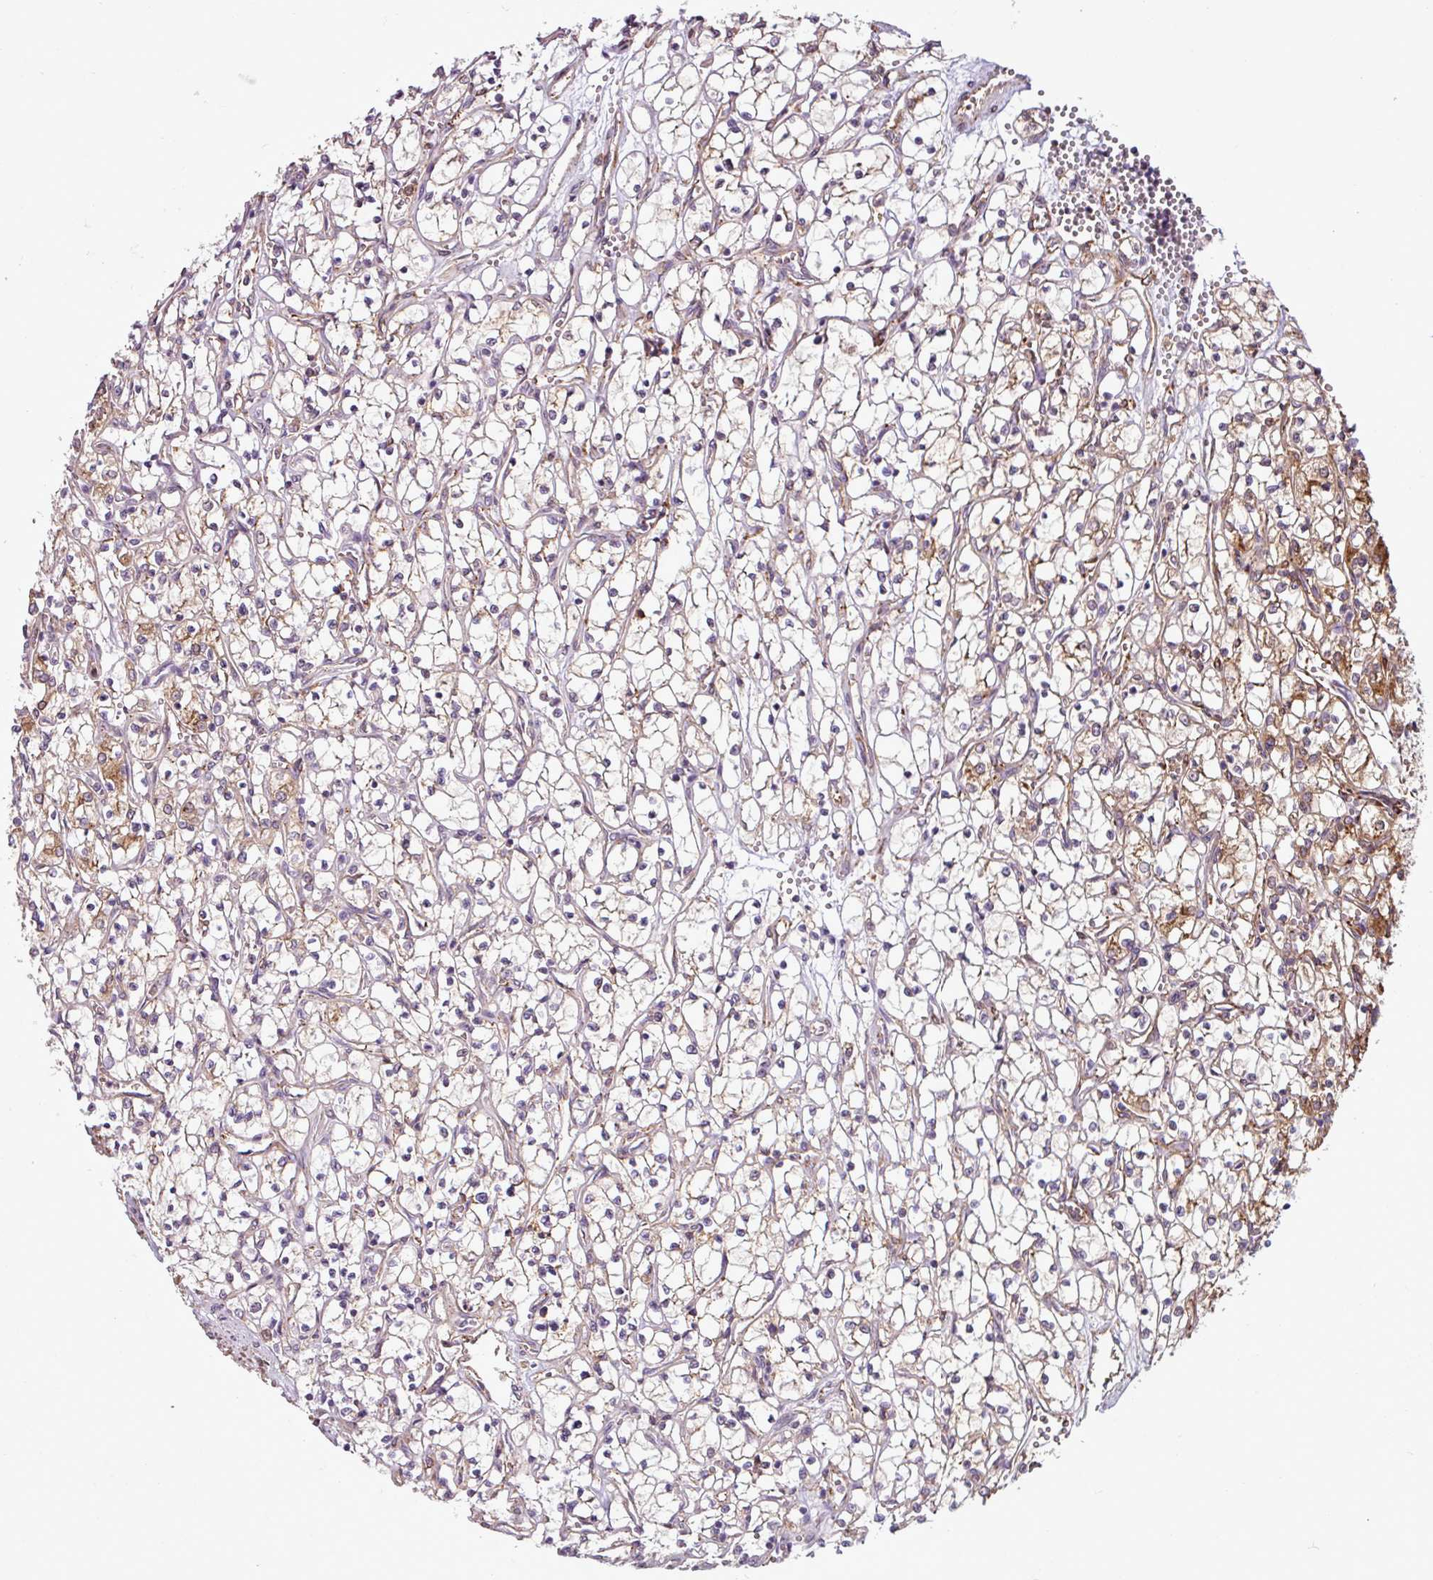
{"staining": {"intensity": "moderate", "quantity": "<25%", "location": "cytoplasmic/membranous"}, "tissue": "renal cancer", "cell_type": "Tumor cells", "image_type": "cancer", "snomed": [{"axis": "morphology", "description": "Adenocarcinoma, NOS"}, {"axis": "topography", "description": "Kidney"}], "caption": "A photomicrograph of renal cancer stained for a protein exhibits moderate cytoplasmic/membranous brown staining in tumor cells.", "gene": "PACSIN2", "patient": {"sex": "female", "age": 69}}